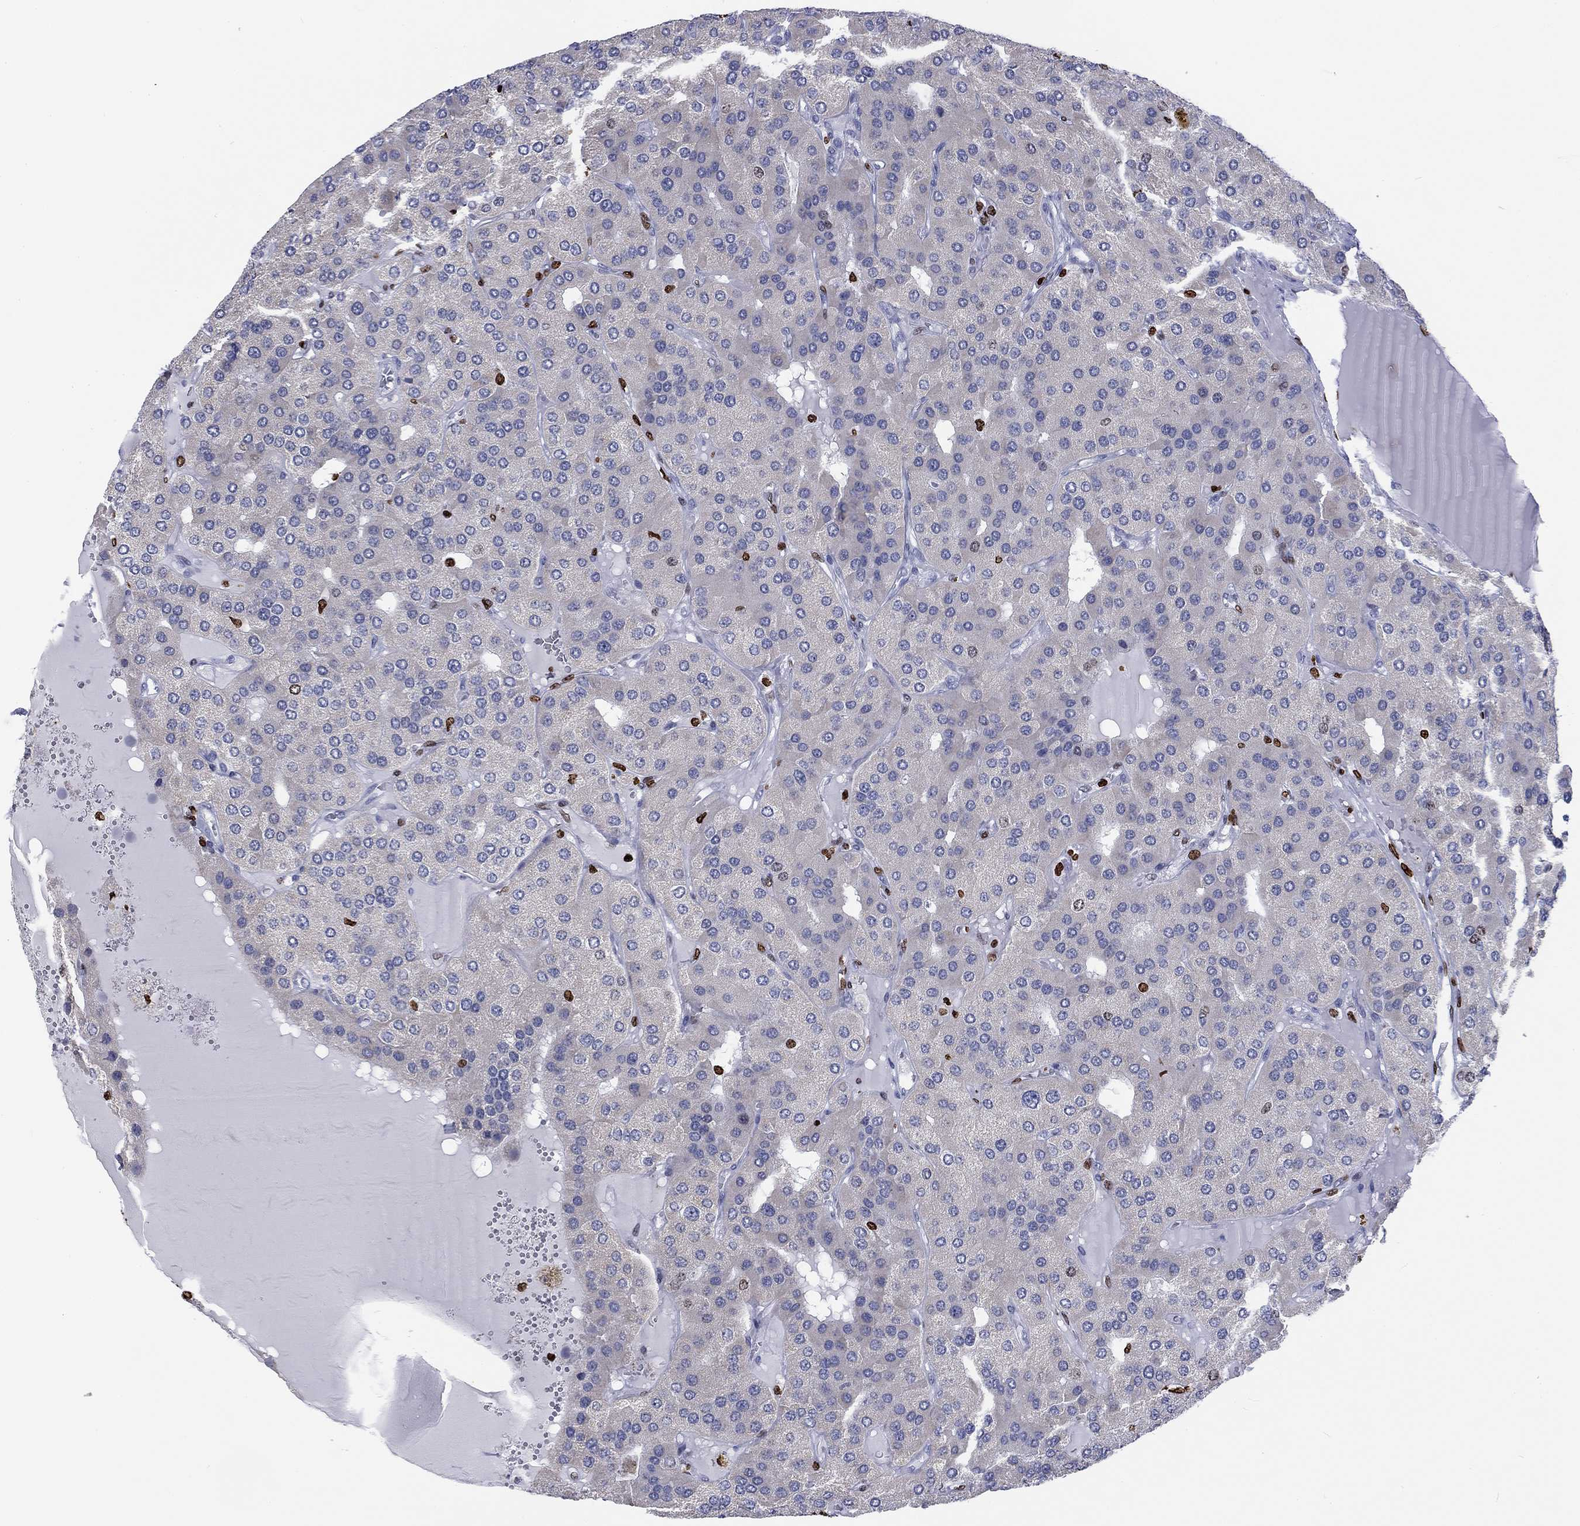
{"staining": {"intensity": "strong", "quantity": "<25%", "location": "nuclear"}, "tissue": "parathyroid gland", "cell_type": "Glandular cells", "image_type": "normal", "snomed": [{"axis": "morphology", "description": "Normal tissue, NOS"}, {"axis": "morphology", "description": "Adenoma, NOS"}, {"axis": "topography", "description": "Parathyroid gland"}], "caption": "Immunohistochemistry of normal human parathyroid gland exhibits medium levels of strong nuclear positivity in approximately <25% of glandular cells.", "gene": "H1", "patient": {"sex": "female", "age": 86}}